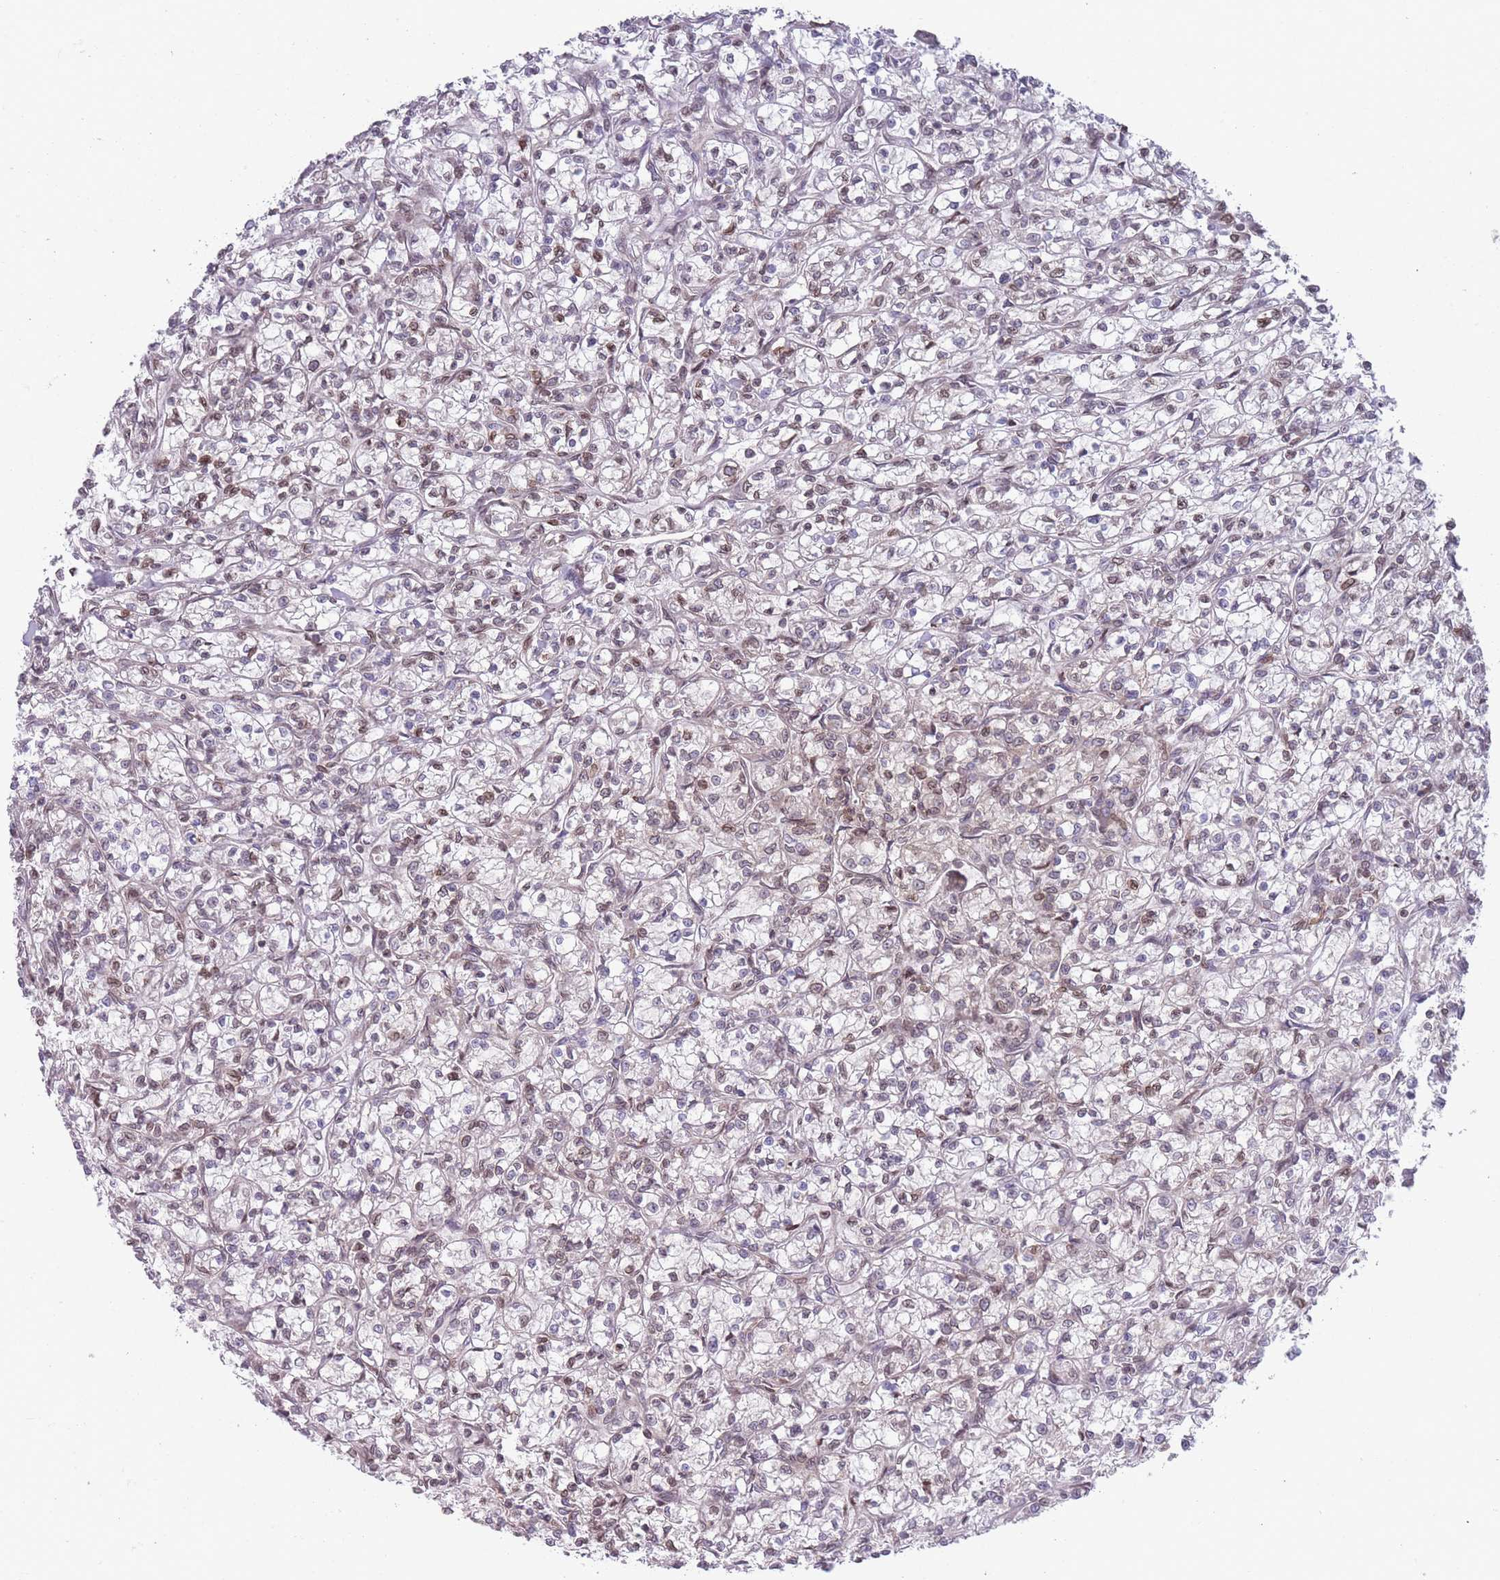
{"staining": {"intensity": "weak", "quantity": "<25%", "location": "nuclear"}, "tissue": "renal cancer", "cell_type": "Tumor cells", "image_type": "cancer", "snomed": [{"axis": "morphology", "description": "Adenocarcinoma, NOS"}, {"axis": "topography", "description": "Kidney"}], "caption": "Renal cancer (adenocarcinoma) was stained to show a protein in brown. There is no significant expression in tumor cells.", "gene": "VRK2", "patient": {"sex": "female", "age": 59}}